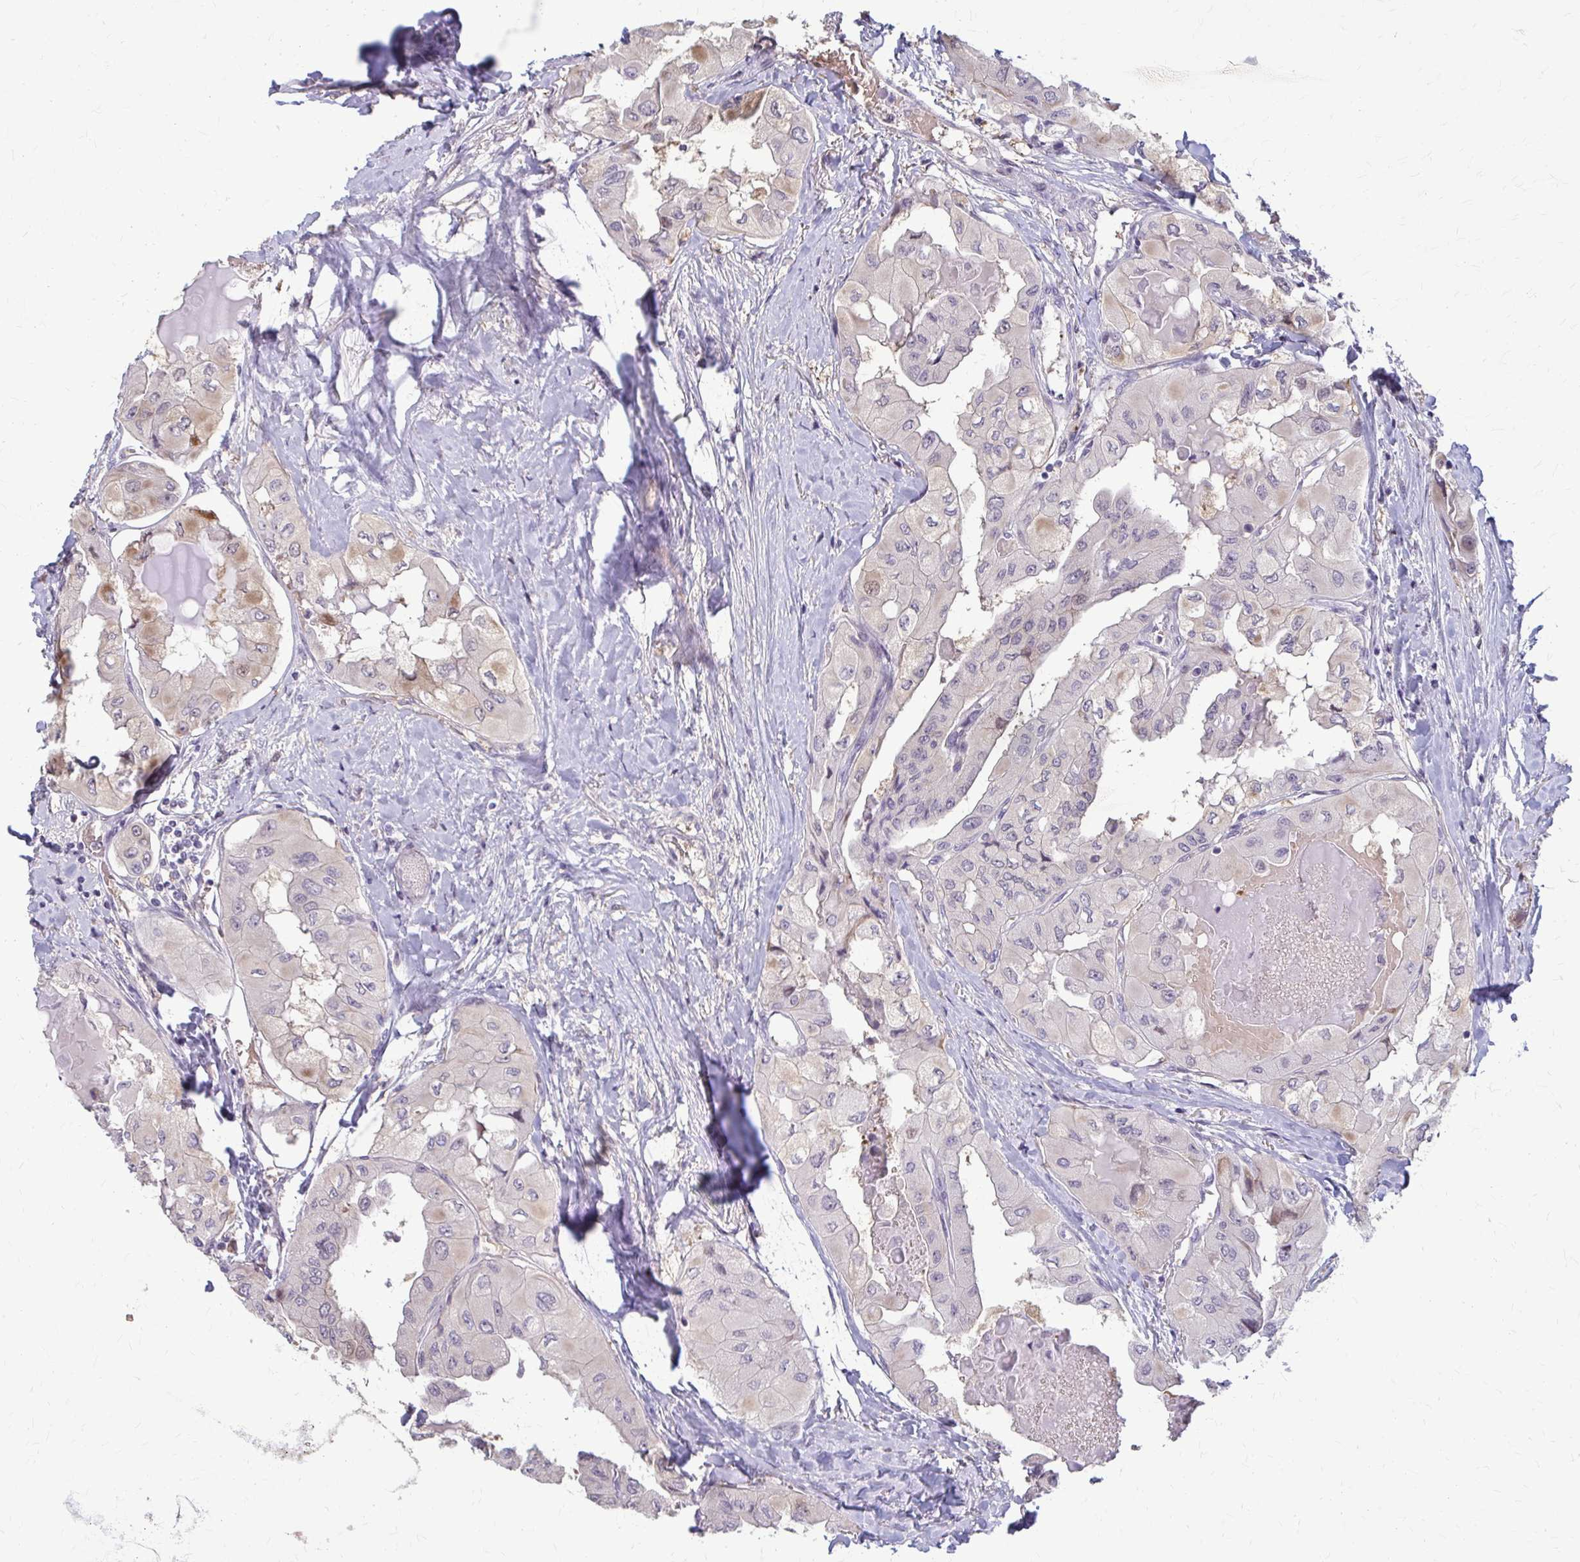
{"staining": {"intensity": "moderate", "quantity": "<25%", "location": "cytoplasmic/membranous"}, "tissue": "thyroid cancer", "cell_type": "Tumor cells", "image_type": "cancer", "snomed": [{"axis": "morphology", "description": "Normal tissue, NOS"}, {"axis": "morphology", "description": "Papillary adenocarcinoma, NOS"}, {"axis": "topography", "description": "Thyroid gland"}], "caption": "Moderate cytoplasmic/membranous expression is appreciated in about <25% of tumor cells in thyroid cancer (papillary adenocarcinoma). (Stains: DAB in brown, nuclei in blue, Microscopy: brightfield microscopy at high magnification).", "gene": "ZNF34", "patient": {"sex": "female", "age": 59}}